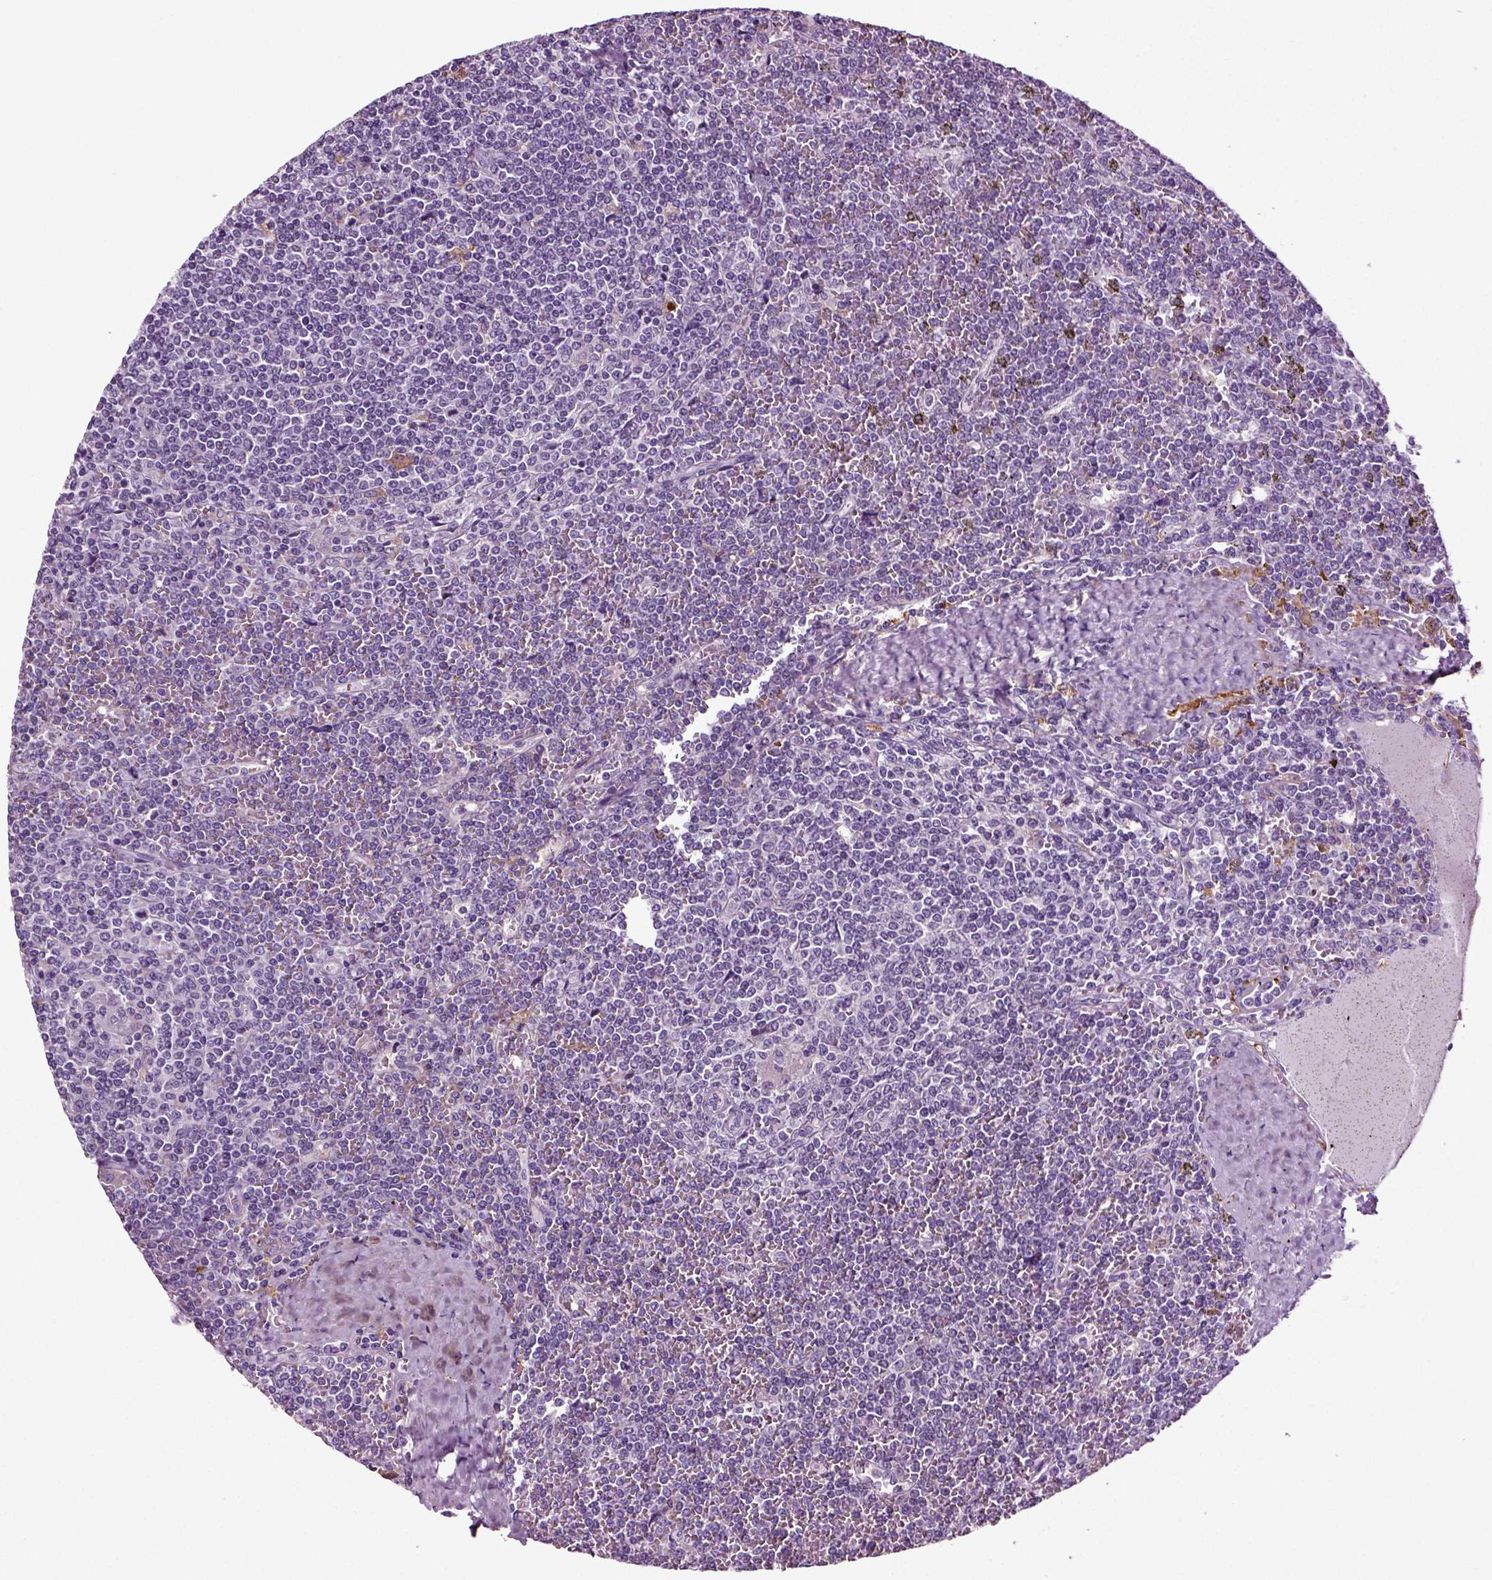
{"staining": {"intensity": "negative", "quantity": "none", "location": "none"}, "tissue": "lymphoma", "cell_type": "Tumor cells", "image_type": "cancer", "snomed": [{"axis": "morphology", "description": "Malignant lymphoma, non-Hodgkin's type, Low grade"}, {"axis": "topography", "description": "Spleen"}], "caption": "Immunohistochemistry (IHC) micrograph of neoplastic tissue: malignant lymphoma, non-Hodgkin's type (low-grade) stained with DAB exhibits no significant protein staining in tumor cells. Nuclei are stained in blue.", "gene": "DNAH10", "patient": {"sex": "female", "age": 19}}